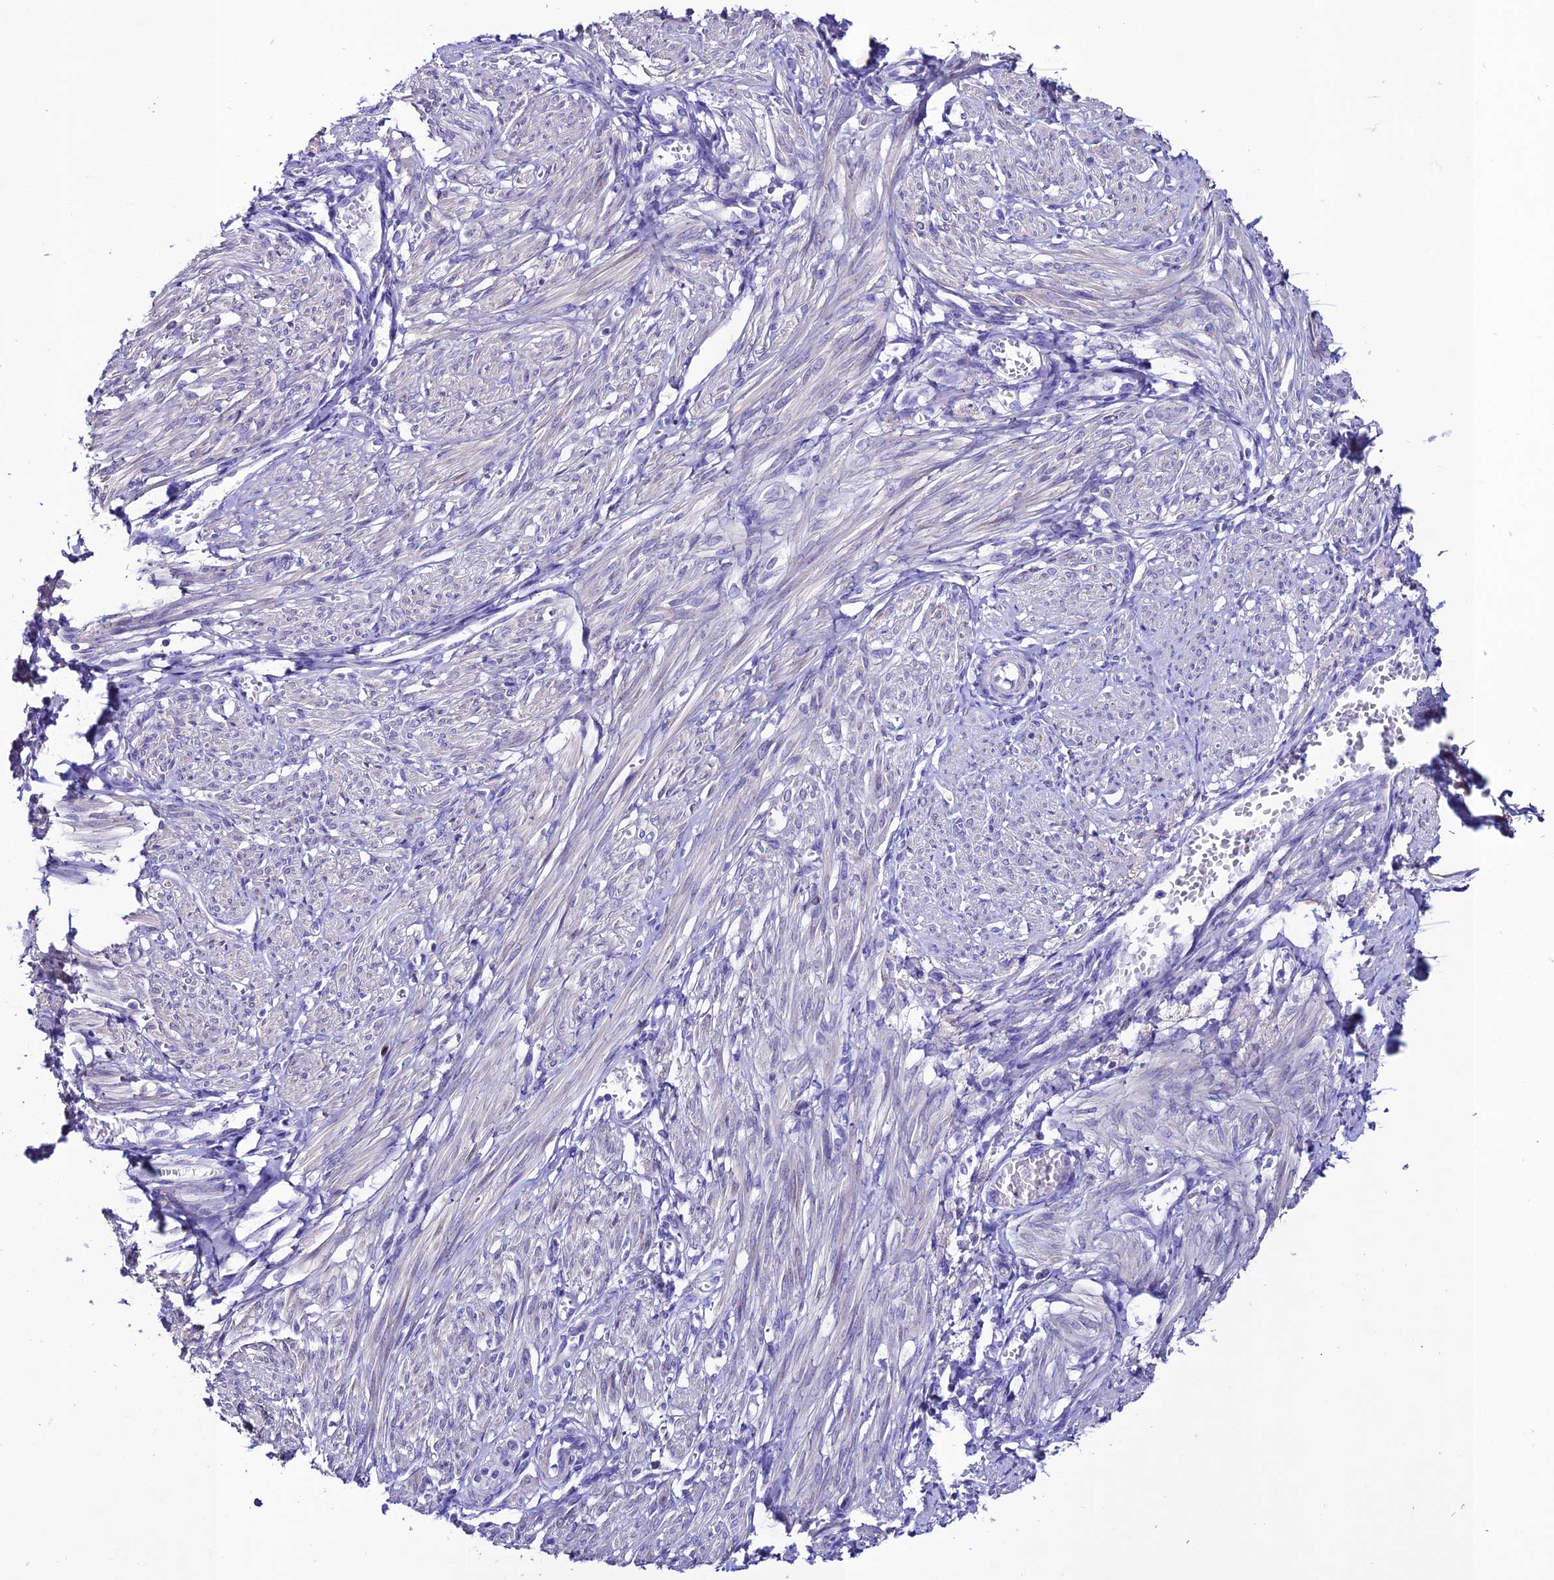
{"staining": {"intensity": "negative", "quantity": "none", "location": "none"}, "tissue": "smooth muscle", "cell_type": "Smooth muscle cells", "image_type": "normal", "snomed": [{"axis": "morphology", "description": "Normal tissue, NOS"}, {"axis": "topography", "description": "Smooth muscle"}], "caption": "Smooth muscle stained for a protein using immunohistochemistry displays no positivity smooth muscle cells.", "gene": "OR51Q1", "patient": {"sex": "female", "age": 39}}